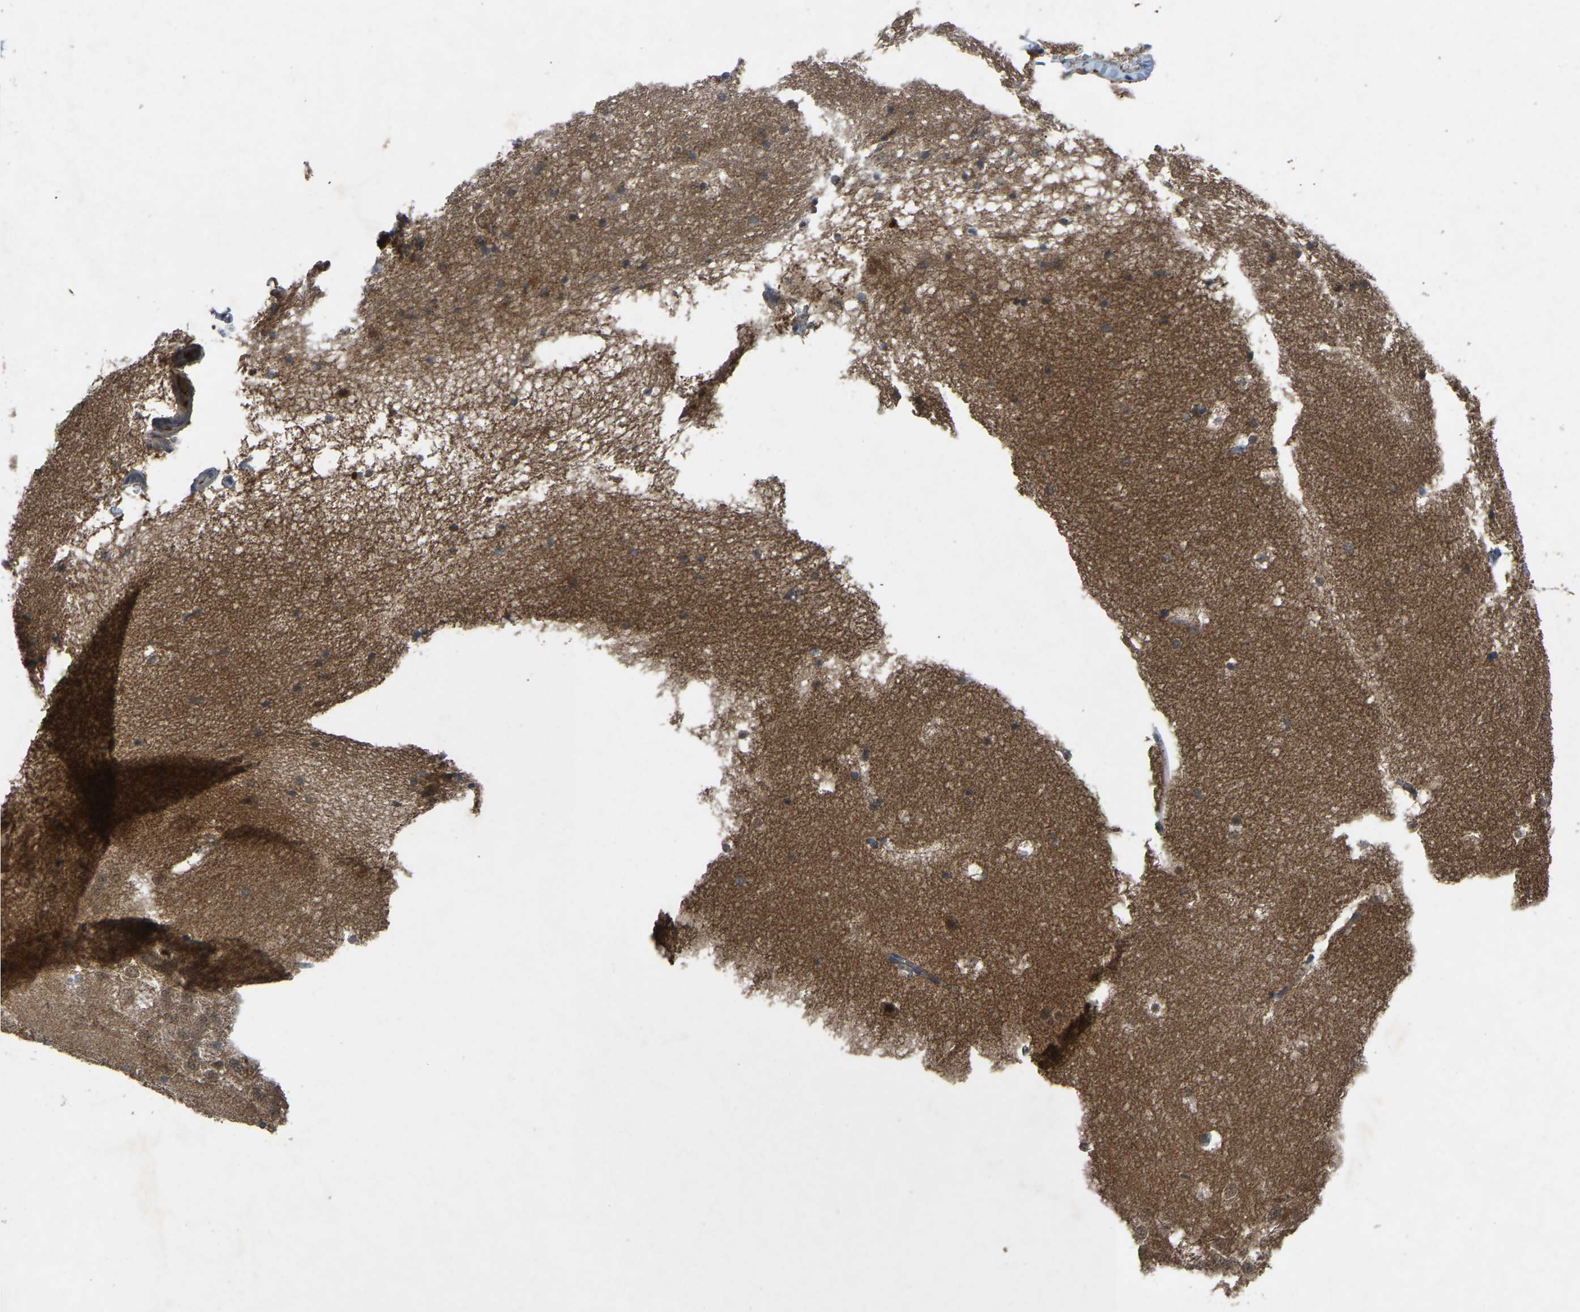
{"staining": {"intensity": "moderate", "quantity": "<25%", "location": "cytoplasmic/membranous"}, "tissue": "hippocampus", "cell_type": "Glial cells", "image_type": "normal", "snomed": [{"axis": "morphology", "description": "Normal tissue, NOS"}, {"axis": "topography", "description": "Hippocampus"}], "caption": "The image shows immunohistochemical staining of unremarkable hippocampus. There is moderate cytoplasmic/membranous positivity is present in about <25% of glial cells.", "gene": "FHIT", "patient": {"sex": "male", "age": 45}}